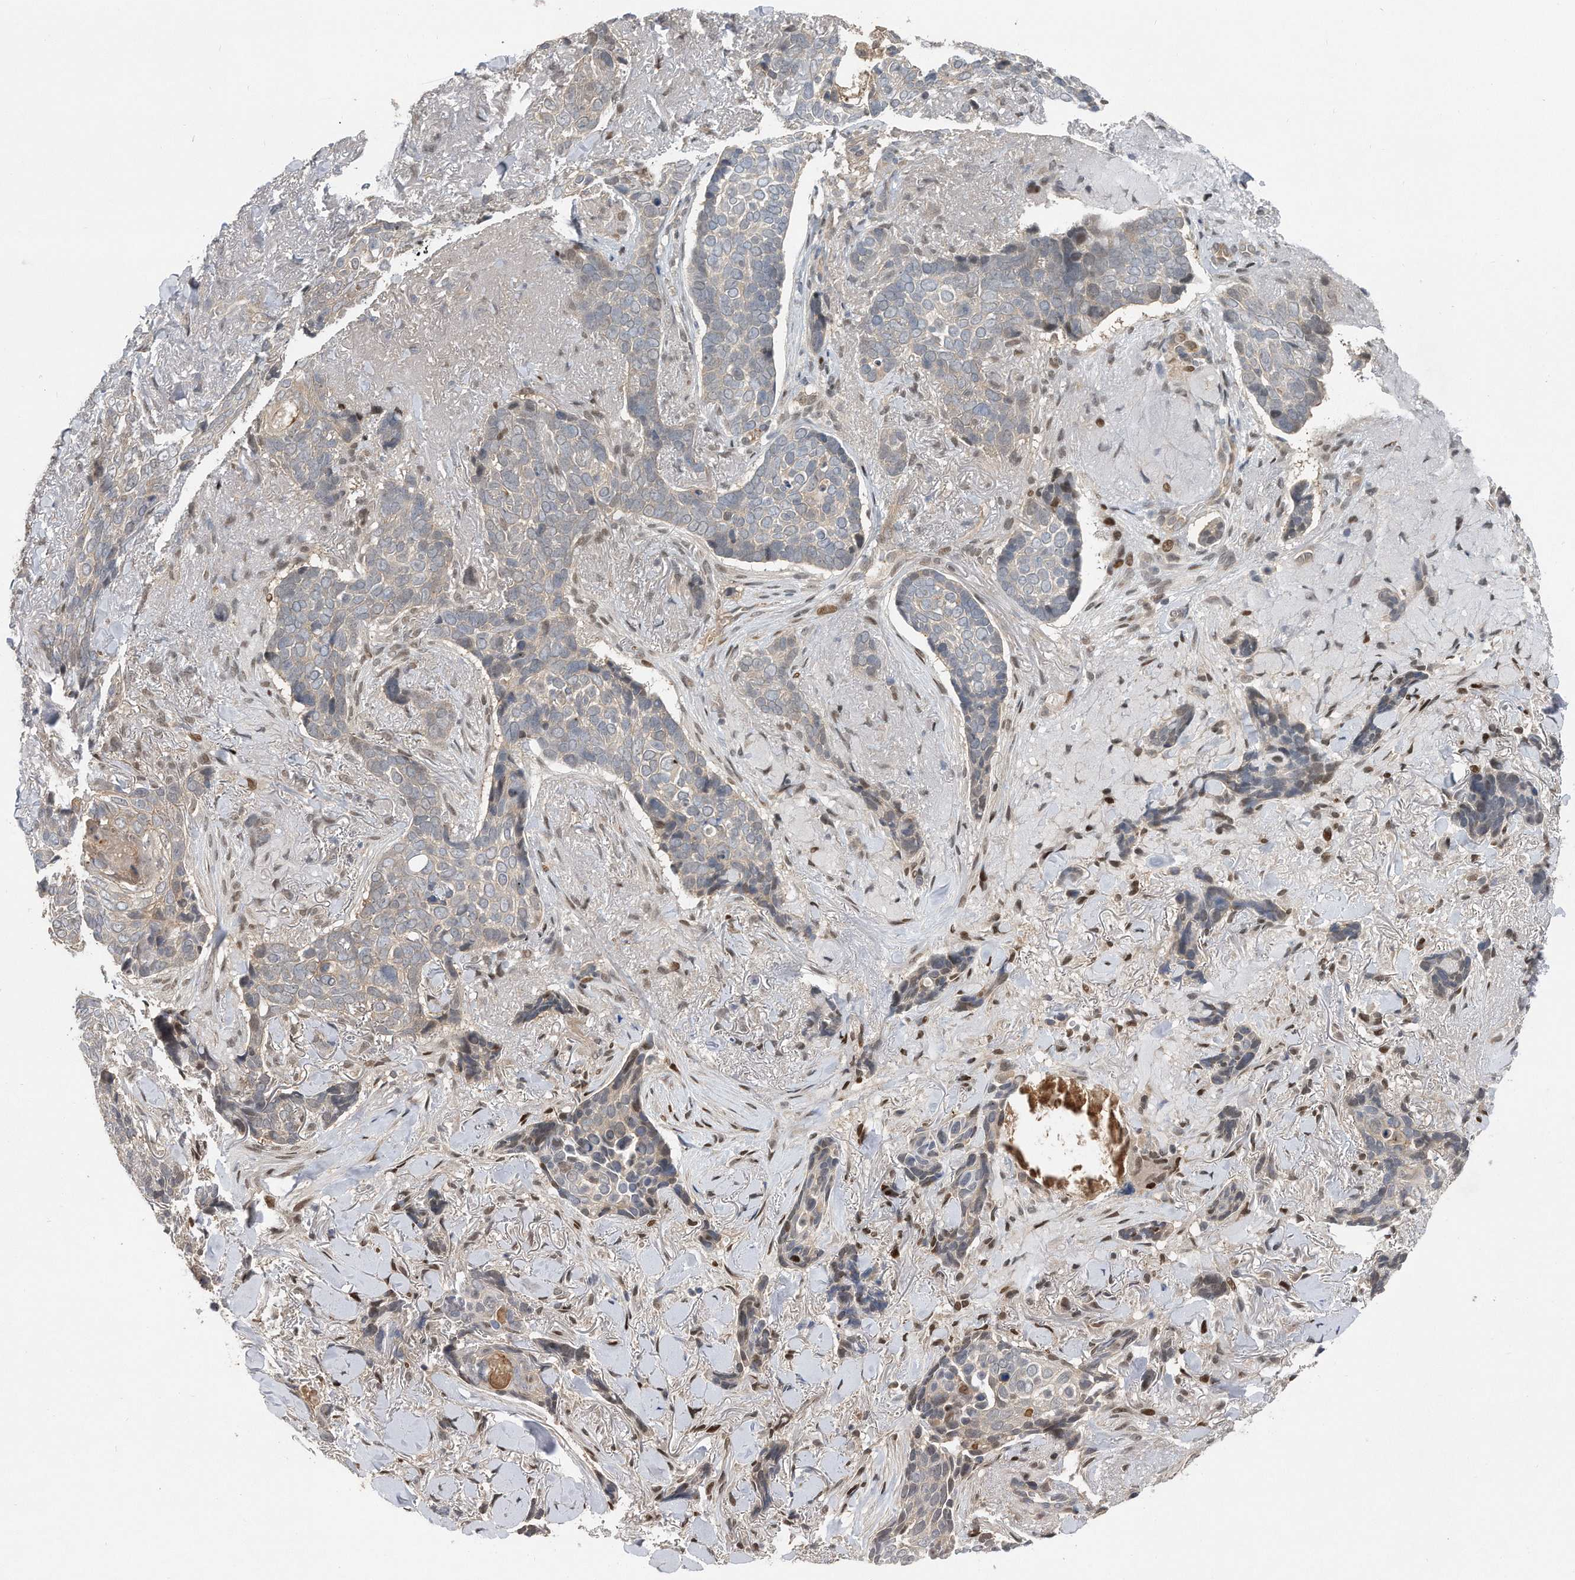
{"staining": {"intensity": "negative", "quantity": "none", "location": "none"}, "tissue": "skin cancer", "cell_type": "Tumor cells", "image_type": "cancer", "snomed": [{"axis": "morphology", "description": "Basal cell carcinoma"}, {"axis": "topography", "description": "Skin"}], "caption": "Tumor cells show no significant protein positivity in basal cell carcinoma (skin).", "gene": "RWDD2A", "patient": {"sex": "female", "age": 82}}